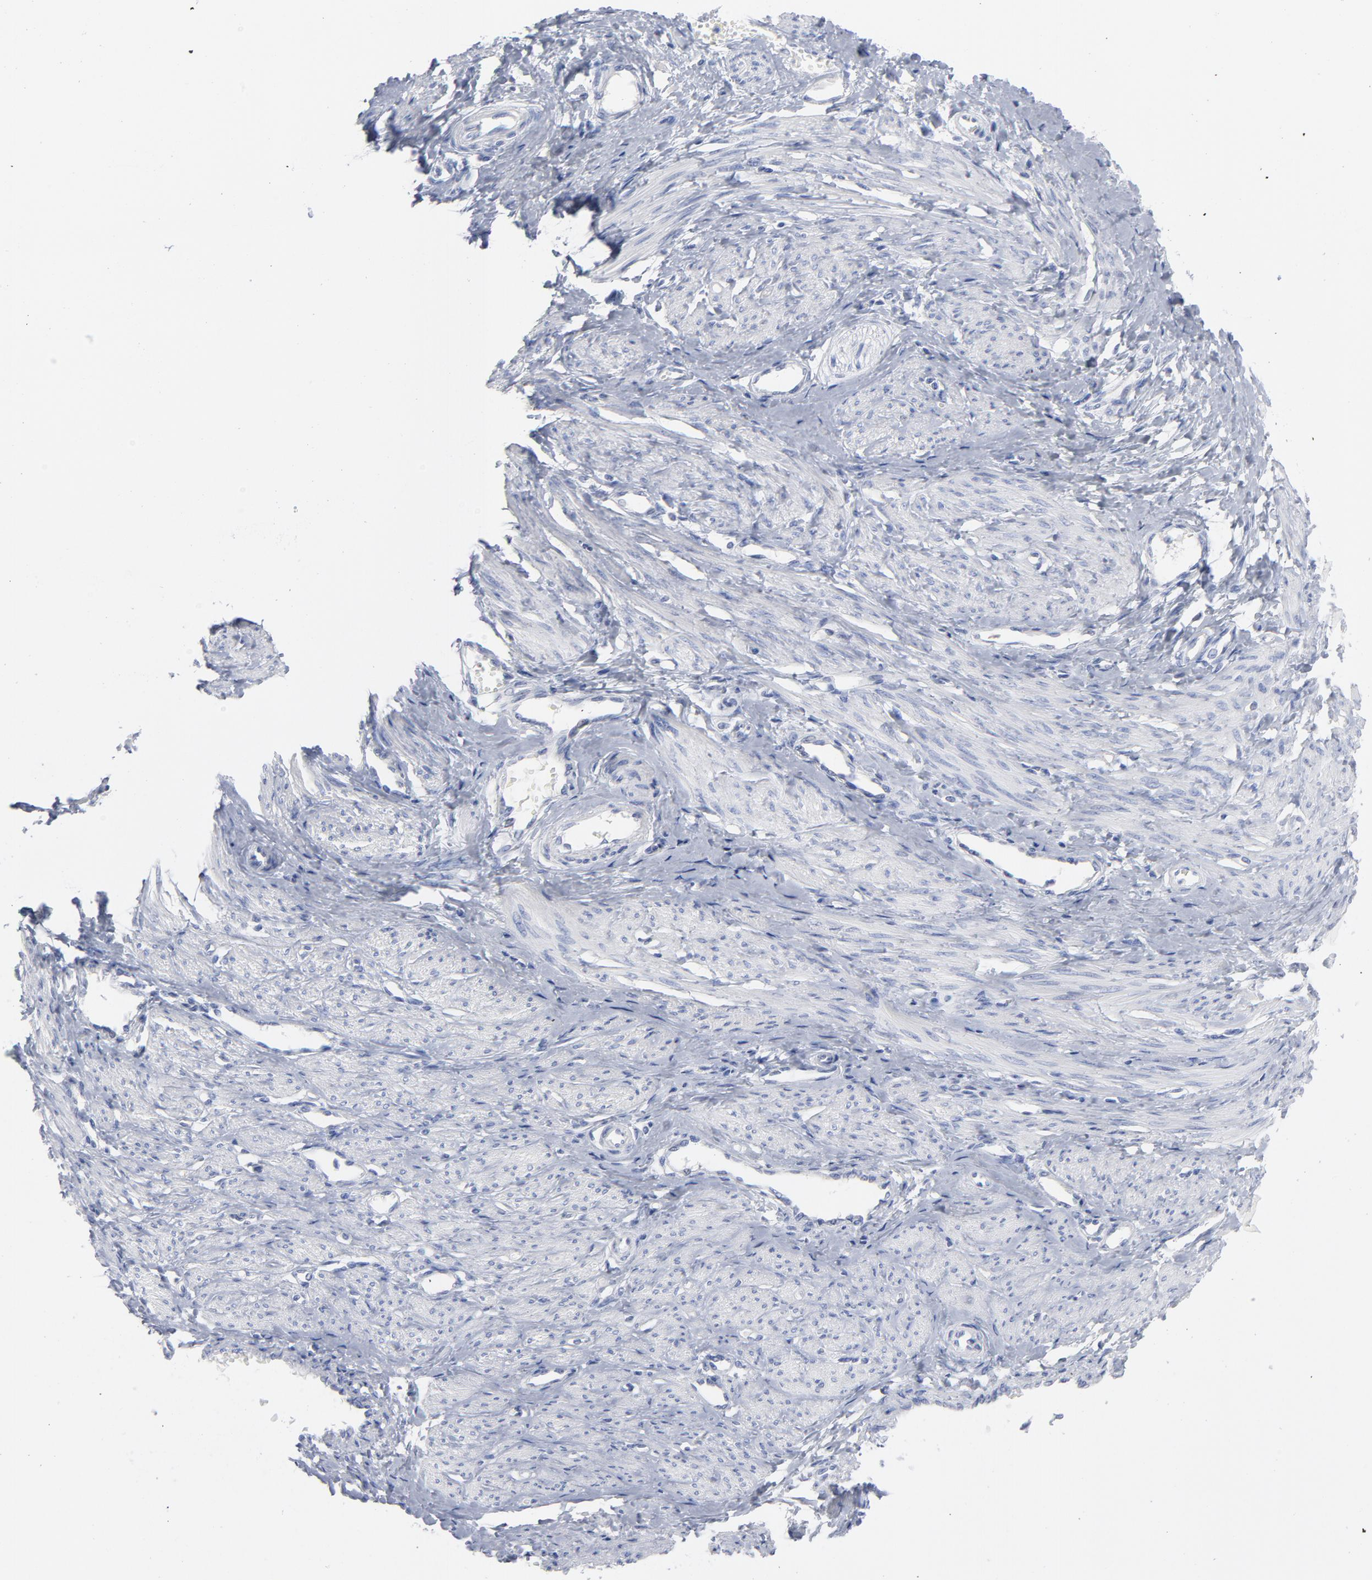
{"staining": {"intensity": "negative", "quantity": "none", "location": "none"}, "tissue": "smooth muscle", "cell_type": "Smooth muscle cells", "image_type": "normal", "snomed": [{"axis": "morphology", "description": "Normal tissue, NOS"}, {"axis": "topography", "description": "Smooth muscle"}, {"axis": "topography", "description": "Uterus"}], "caption": "Smooth muscle was stained to show a protein in brown. There is no significant expression in smooth muscle cells.", "gene": "P2RY8", "patient": {"sex": "female", "age": 39}}